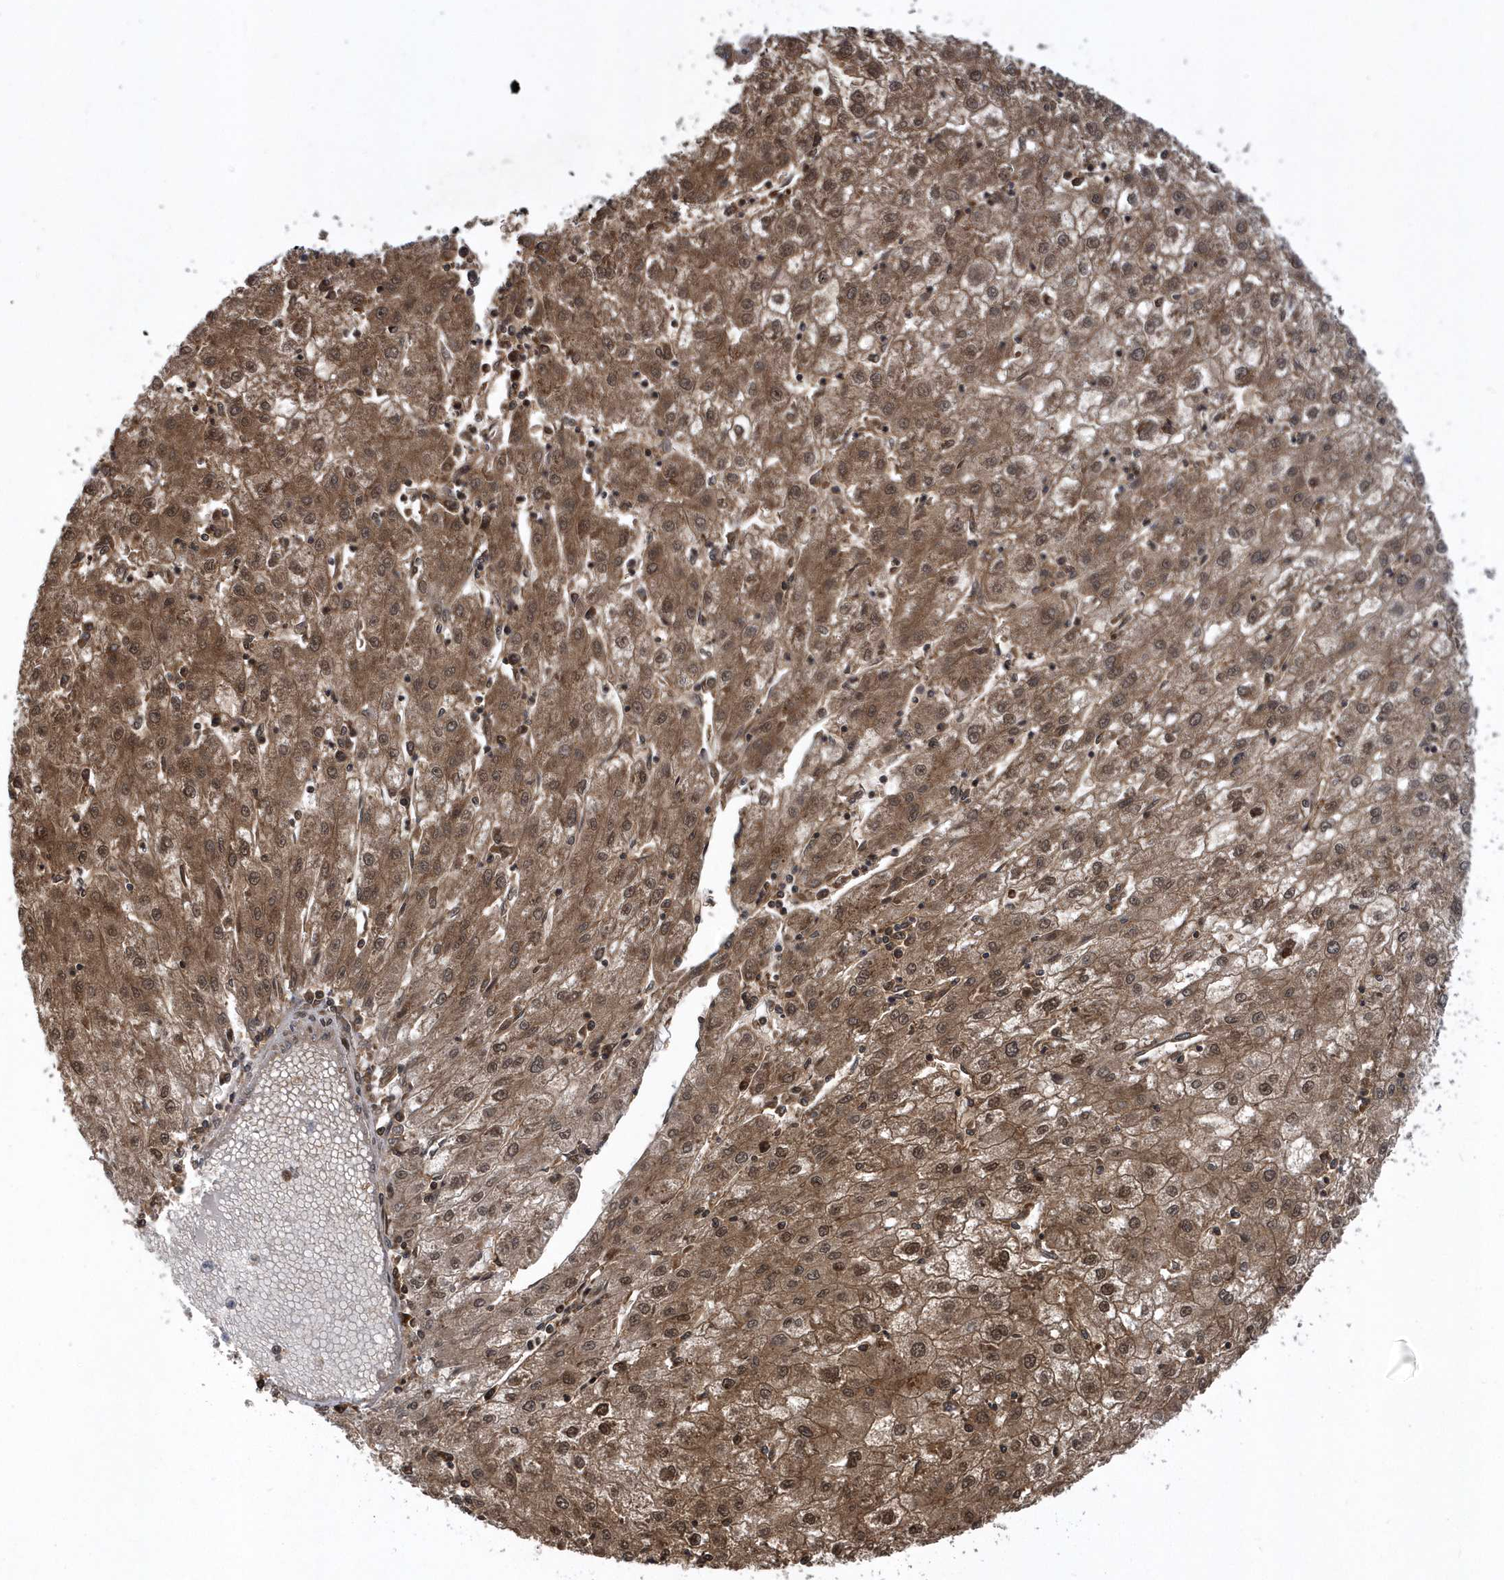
{"staining": {"intensity": "moderate", "quantity": ">75%", "location": "cytoplasmic/membranous,nuclear"}, "tissue": "liver cancer", "cell_type": "Tumor cells", "image_type": "cancer", "snomed": [{"axis": "morphology", "description": "Carcinoma, Hepatocellular, NOS"}, {"axis": "topography", "description": "Liver"}], "caption": "Protein expression analysis of human liver hepatocellular carcinoma reveals moderate cytoplasmic/membranous and nuclear expression in approximately >75% of tumor cells. The staining was performed using DAB (3,3'-diaminobenzidine) to visualize the protein expression in brown, while the nuclei were stained in blue with hematoxylin (Magnification: 20x).", "gene": "PHF1", "patient": {"sex": "male", "age": 72}}